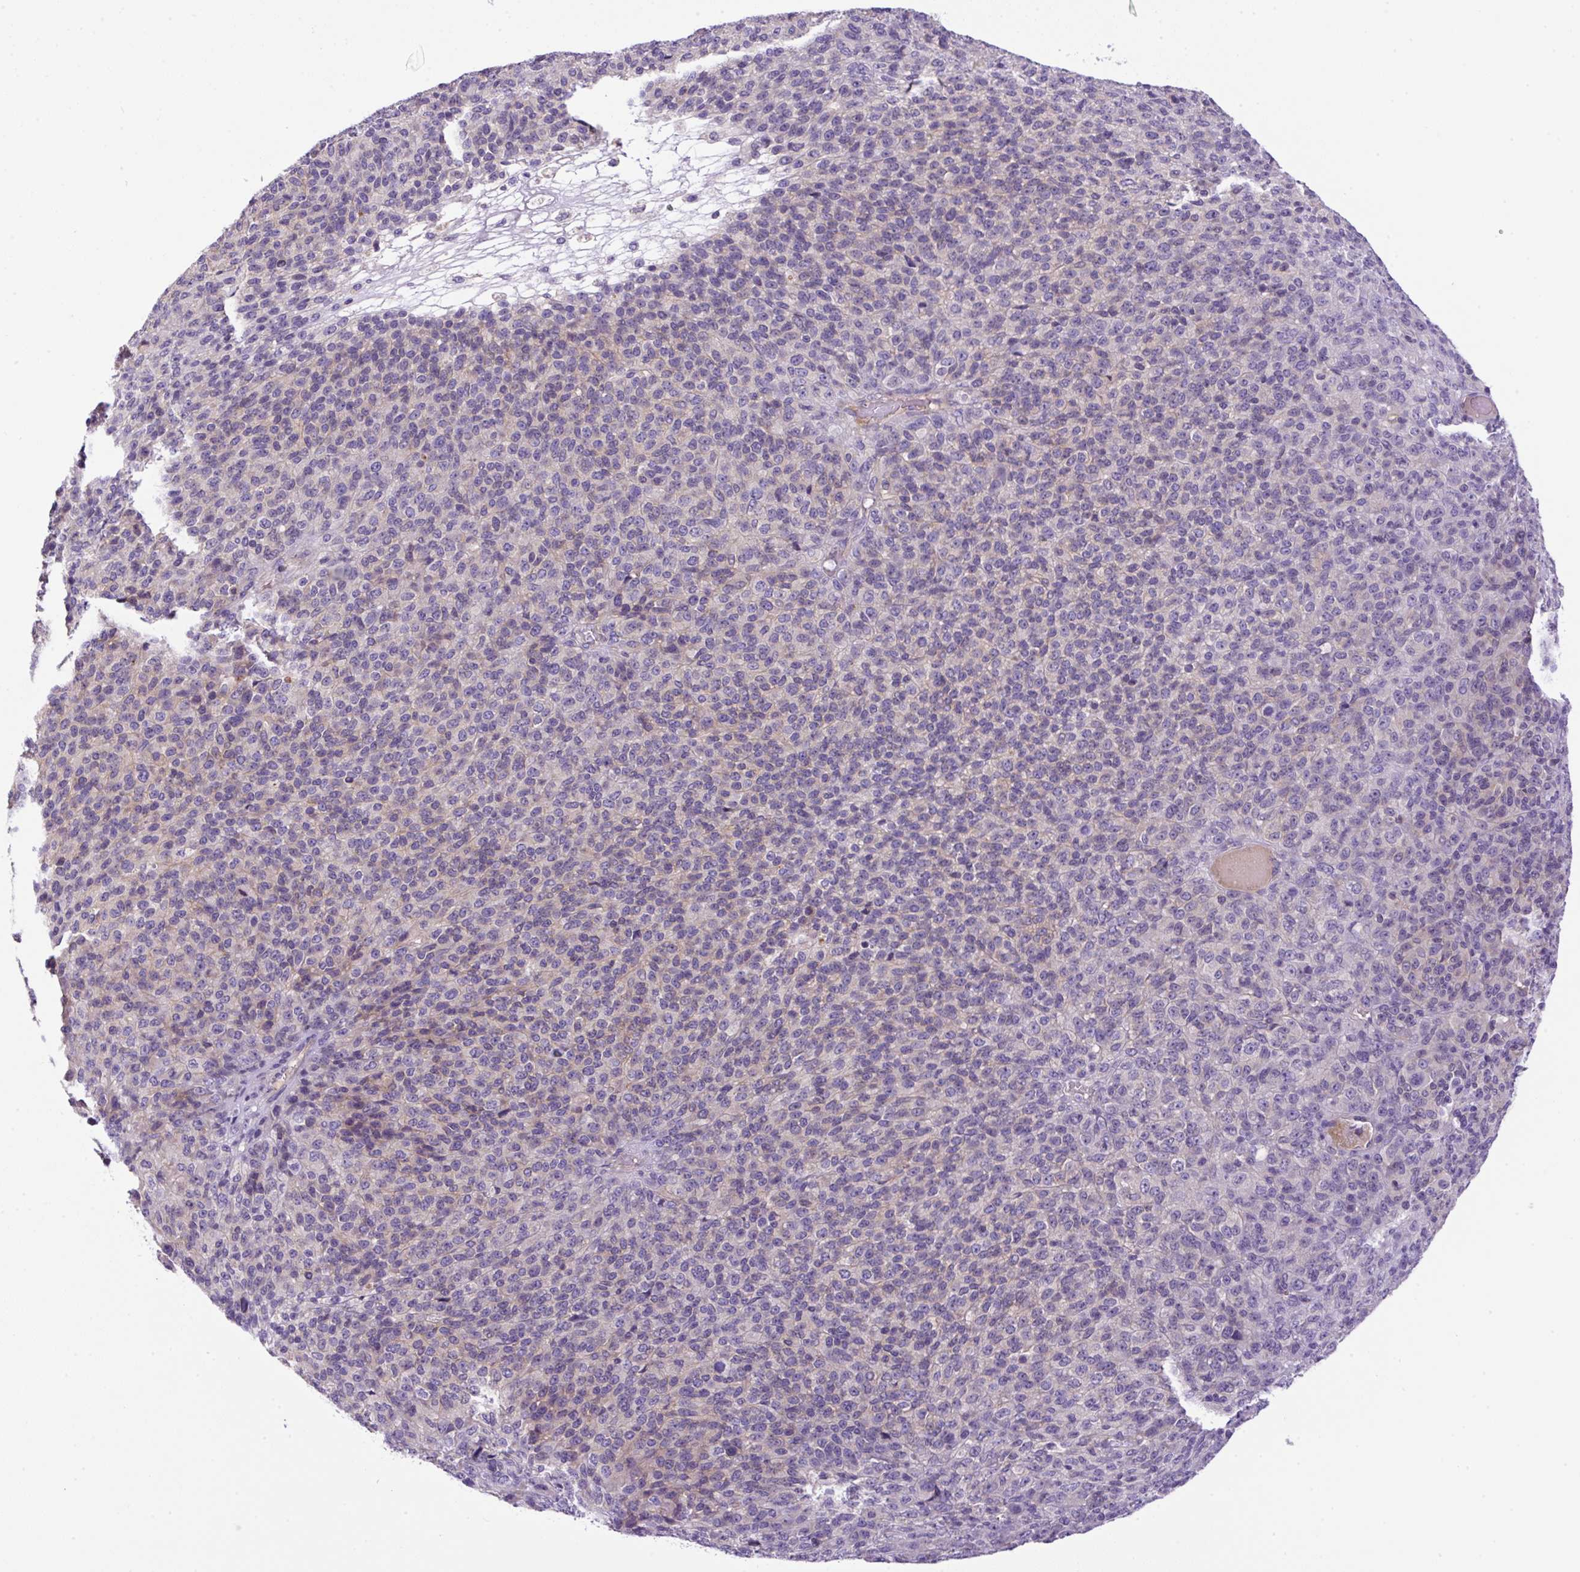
{"staining": {"intensity": "negative", "quantity": "none", "location": "none"}, "tissue": "melanoma", "cell_type": "Tumor cells", "image_type": "cancer", "snomed": [{"axis": "morphology", "description": "Malignant melanoma, Metastatic site"}, {"axis": "topography", "description": "Brain"}], "caption": "Immunohistochemistry (IHC) of human malignant melanoma (metastatic site) demonstrates no staining in tumor cells.", "gene": "NPTN", "patient": {"sex": "female", "age": 56}}